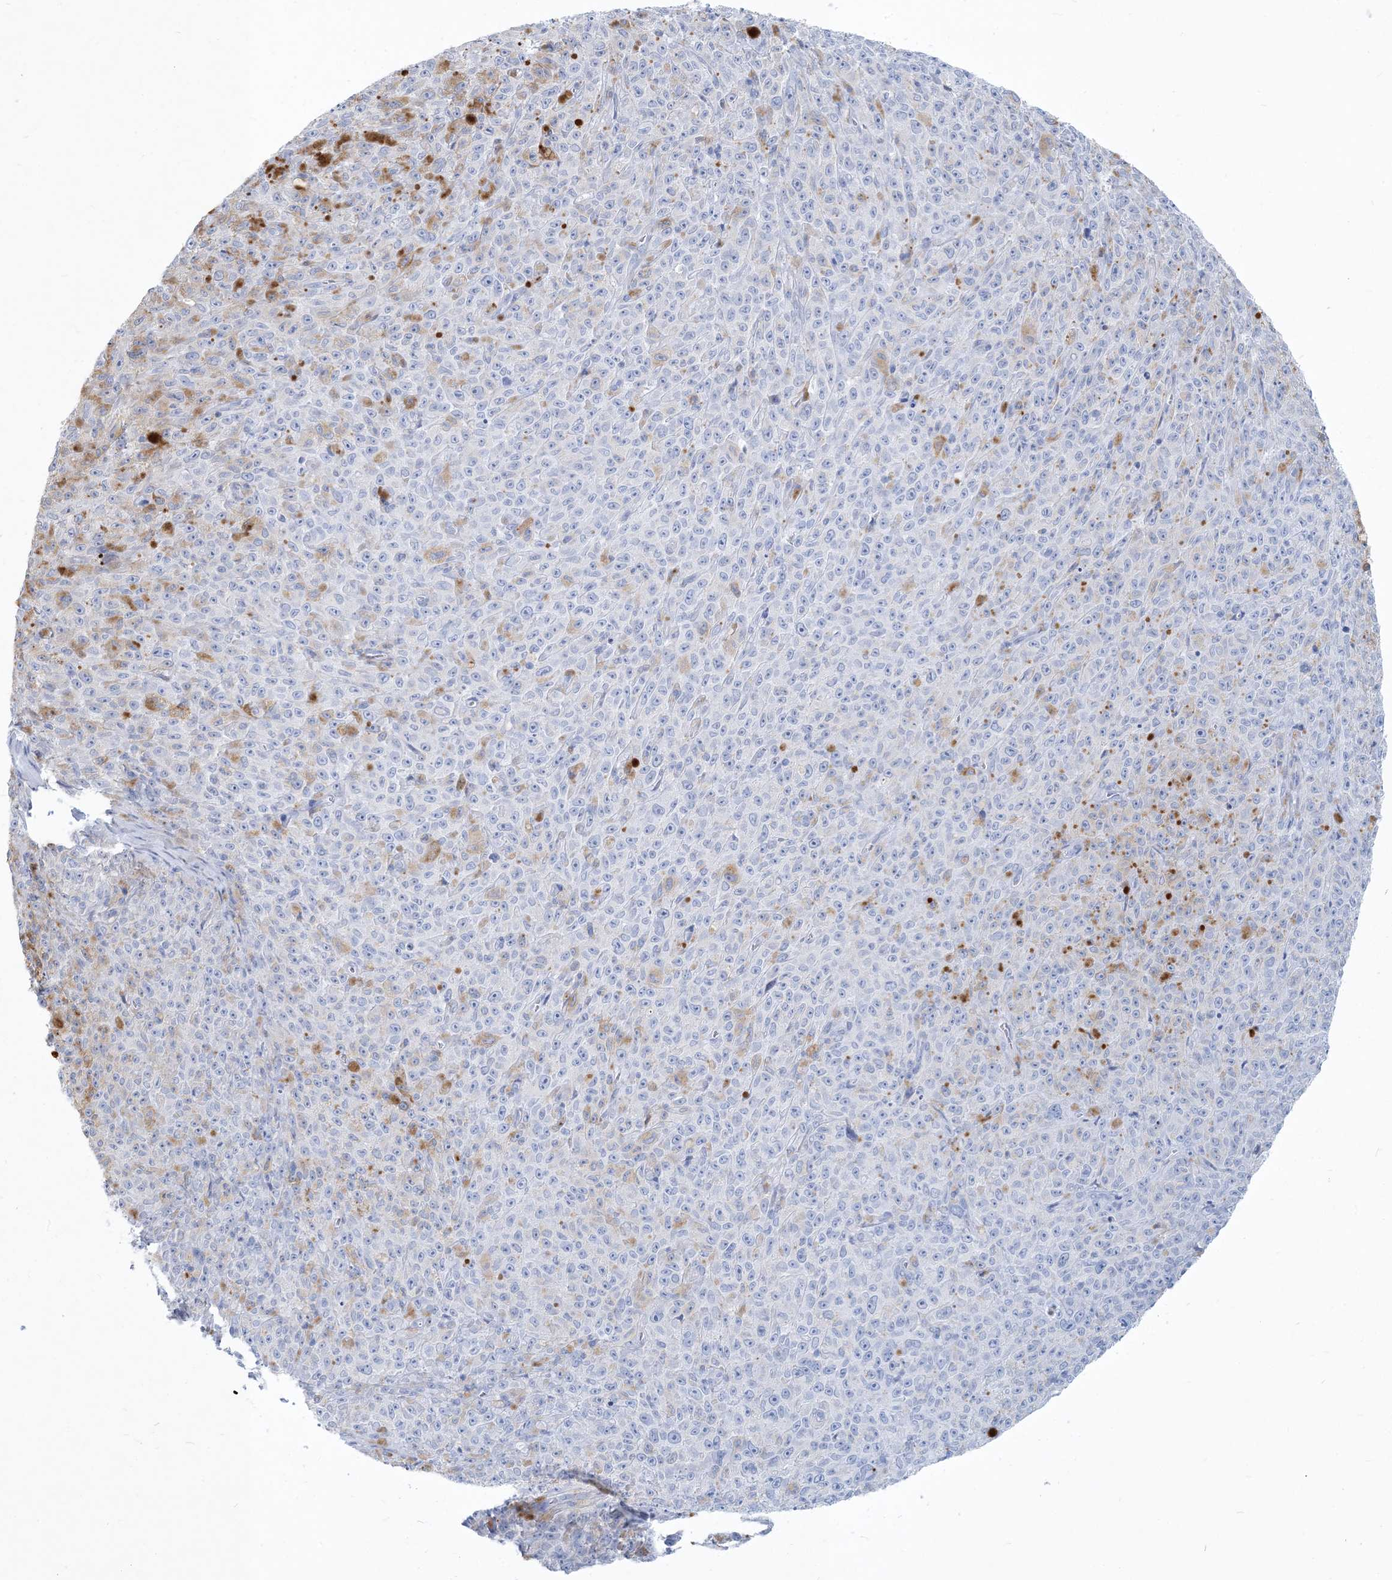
{"staining": {"intensity": "negative", "quantity": "none", "location": "none"}, "tissue": "melanoma", "cell_type": "Tumor cells", "image_type": "cancer", "snomed": [{"axis": "morphology", "description": "Malignant melanoma, NOS"}, {"axis": "topography", "description": "Skin"}], "caption": "A micrograph of human malignant melanoma is negative for staining in tumor cells.", "gene": "MOXD1", "patient": {"sex": "female", "age": 82}}